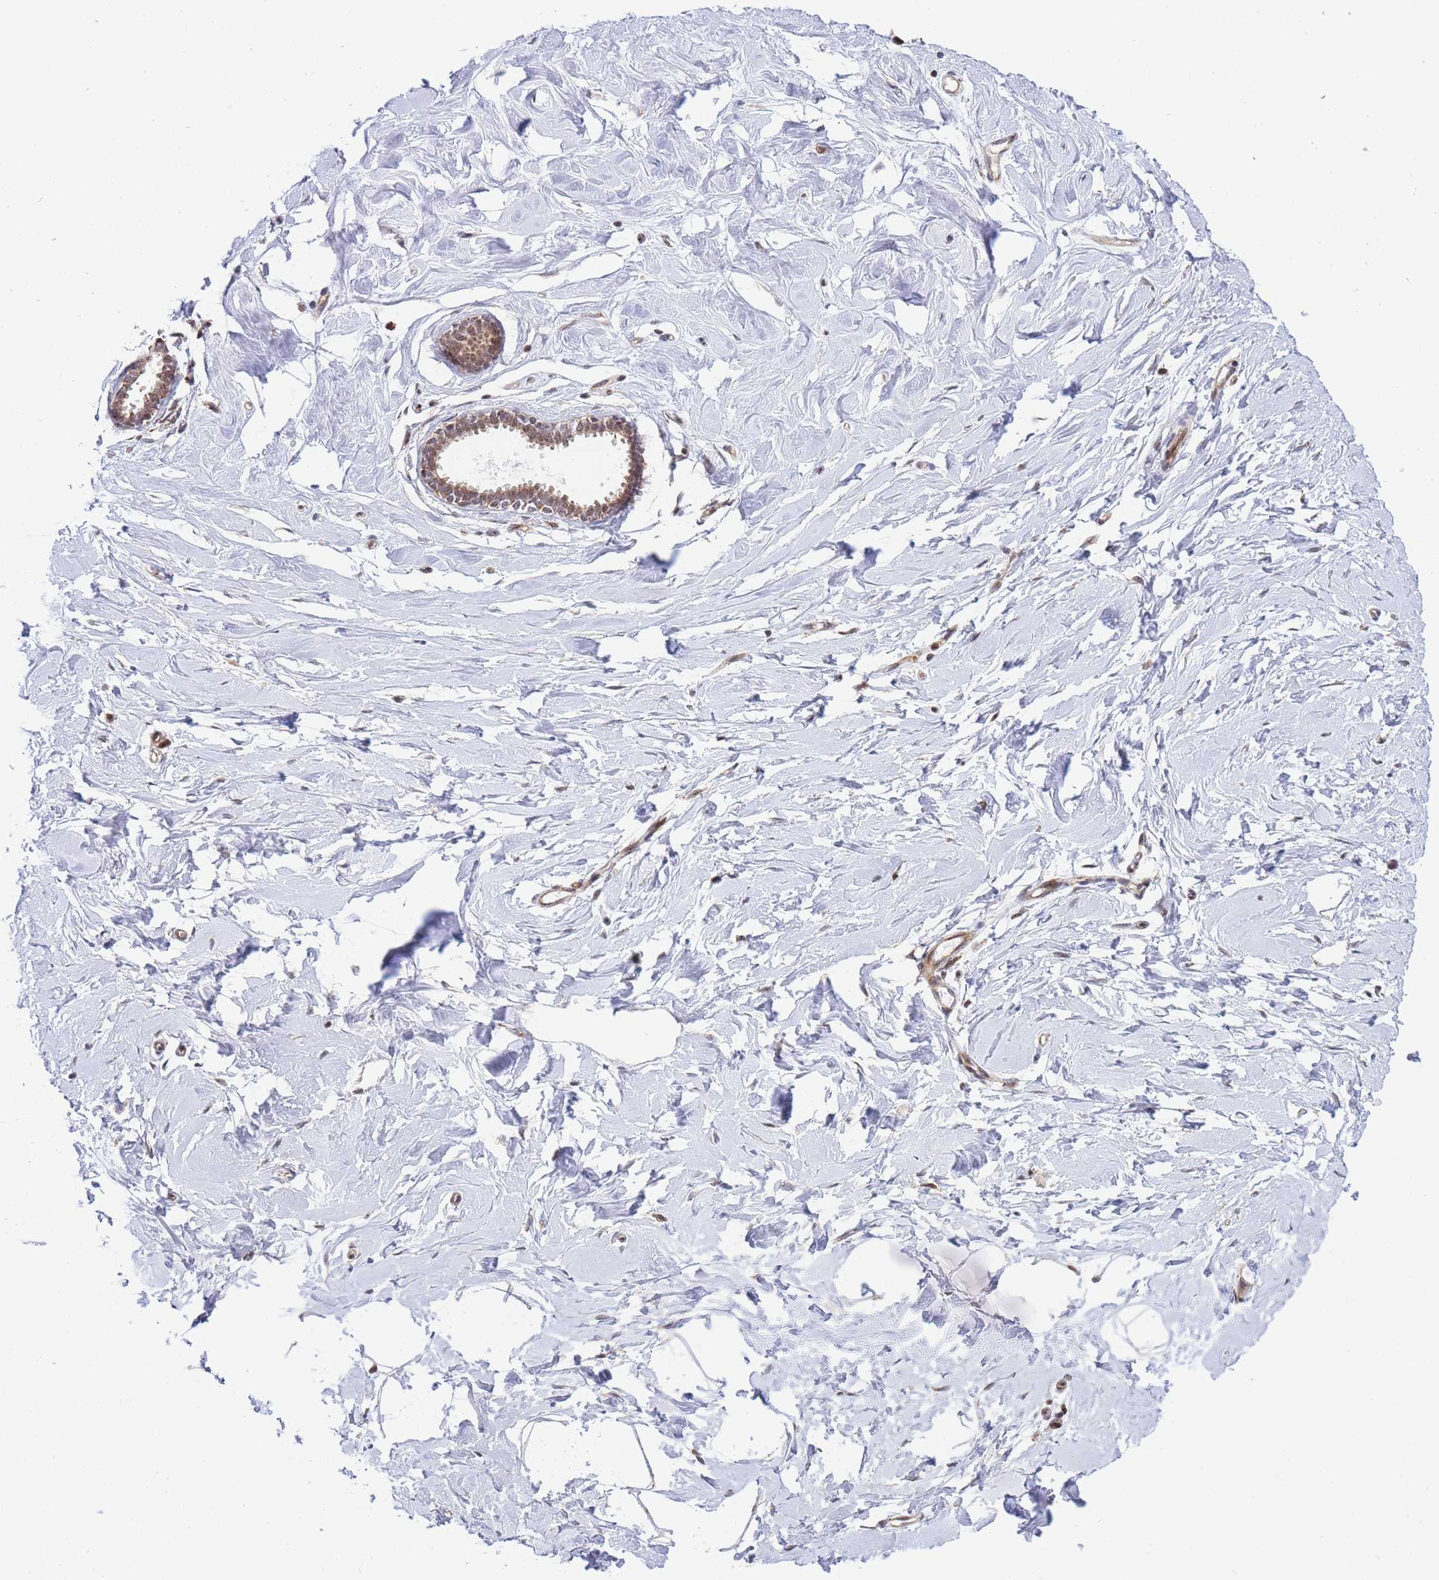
{"staining": {"intensity": "negative", "quantity": "none", "location": "none"}, "tissue": "breast", "cell_type": "Adipocytes", "image_type": "normal", "snomed": [{"axis": "morphology", "description": "Normal tissue, NOS"}, {"axis": "topography", "description": "Breast"}], "caption": "Breast stained for a protein using IHC demonstrates no staining adipocytes.", "gene": "BOD1L1", "patient": {"sex": "female", "age": 23}}